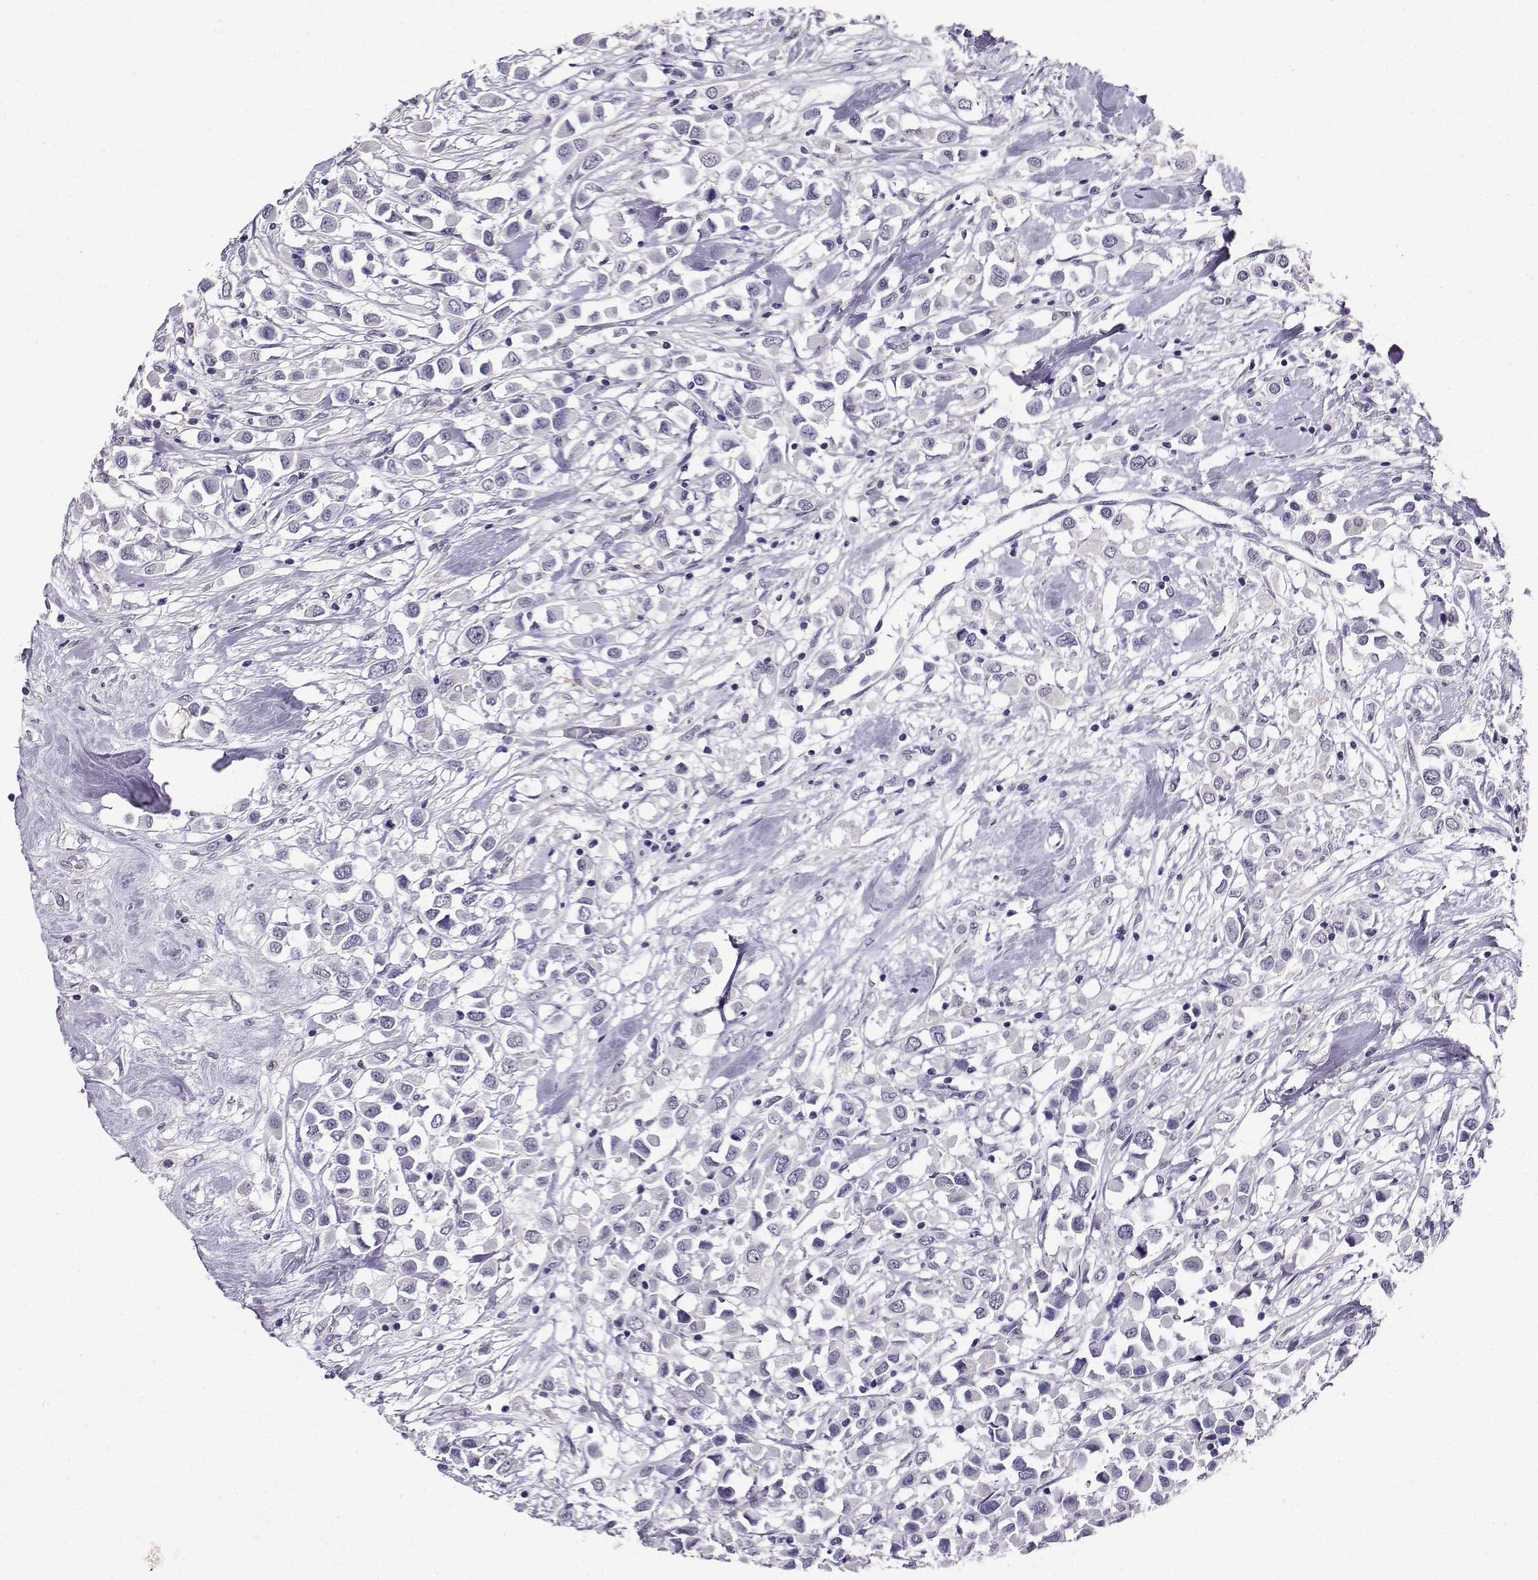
{"staining": {"intensity": "negative", "quantity": "none", "location": "none"}, "tissue": "breast cancer", "cell_type": "Tumor cells", "image_type": "cancer", "snomed": [{"axis": "morphology", "description": "Duct carcinoma"}, {"axis": "topography", "description": "Breast"}], "caption": "DAB (3,3'-diaminobenzidine) immunohistochemical staining of breast intraductal carcinoma displays no significant expression in tumor cells. Brightfield microscopy of IHC stained with DAB (brown) and hematoxylin (blue), captured at high magnification.", "gene": "TBR1", "patient": {"sex": "female", "age": 61}}